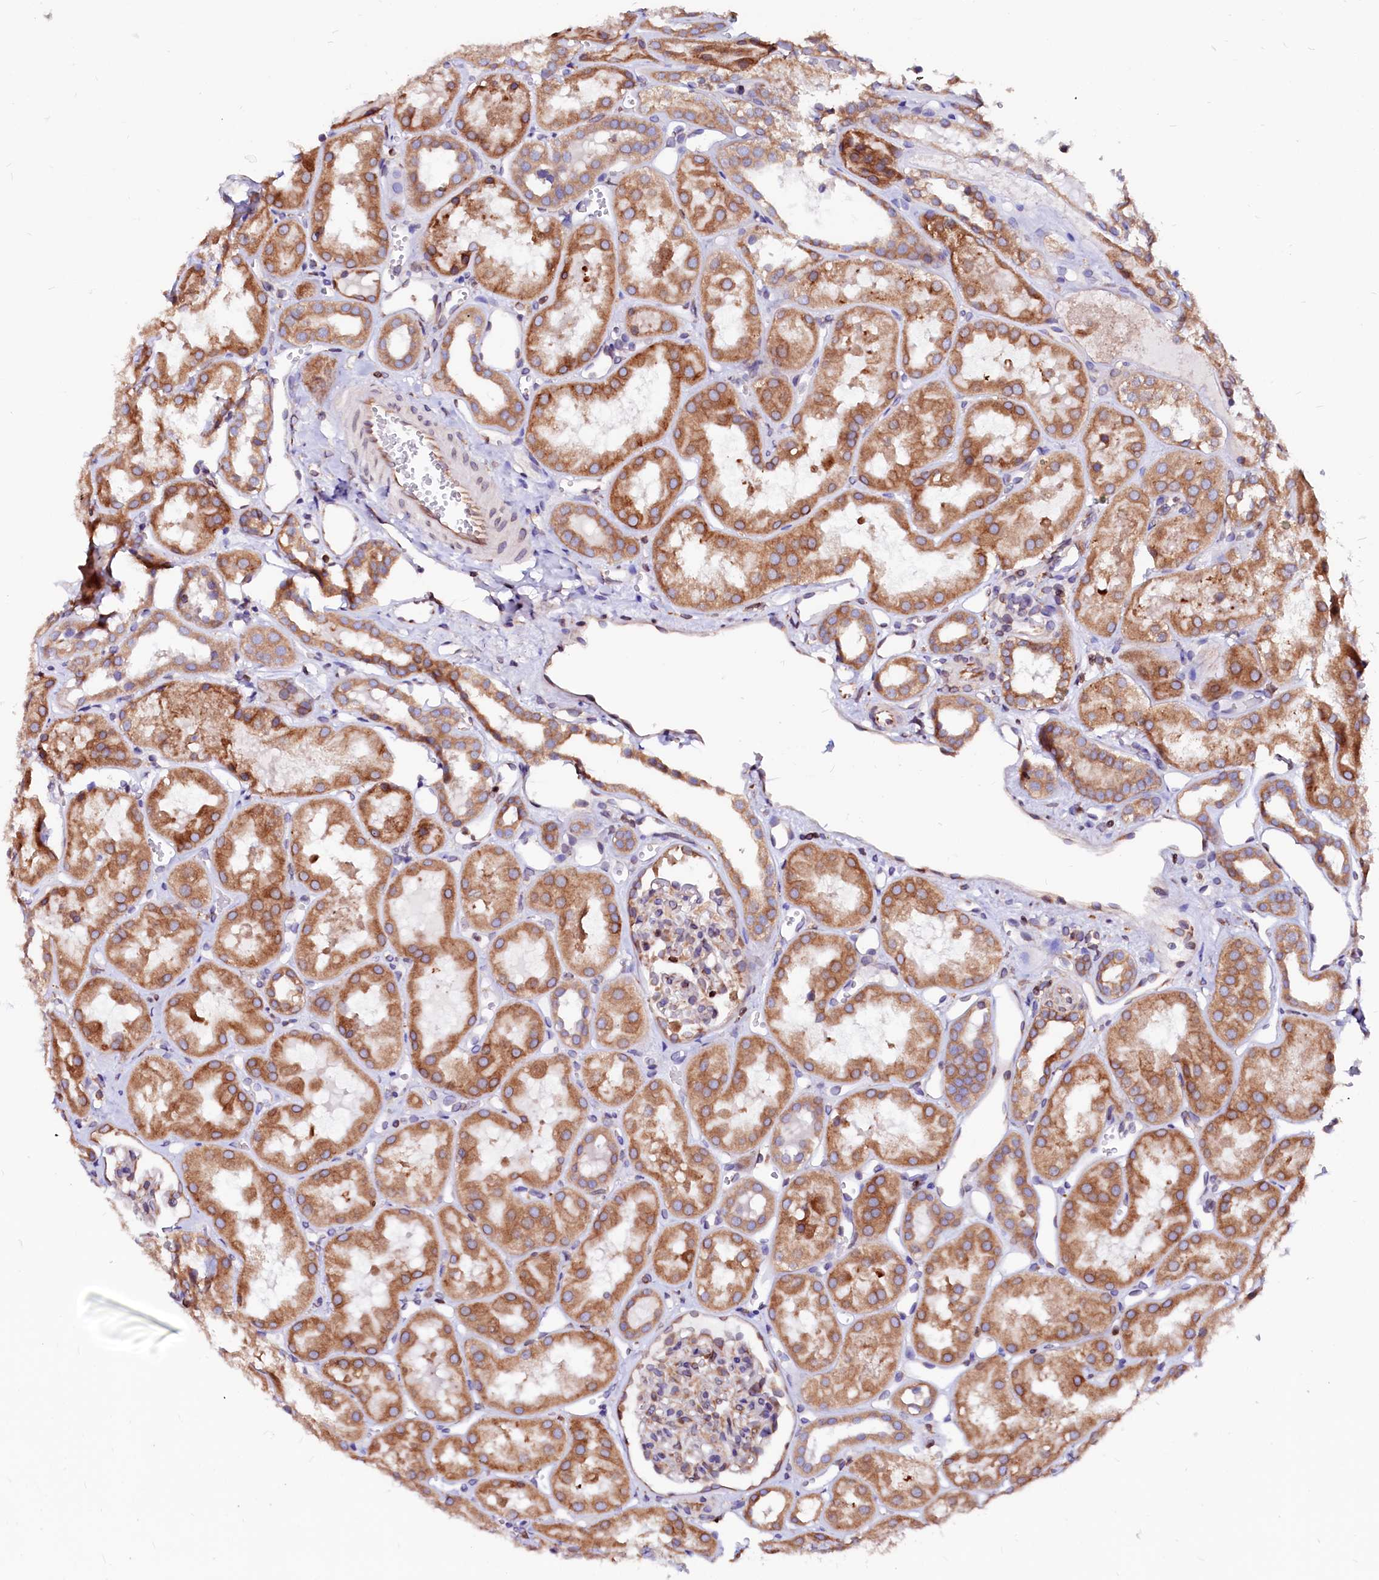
{"staining": {"intensity": "moderate", "quantity": "<25%", "location": "cytoplasmic/membranous"}, "tissue": "kidney", "cell_type": "Cells in glomeruli", "image_type": "normal", "snomed": [{"axis": "morphology", "description": "Normal tissue, NOS"}, {"axis": "topography", "description": "Kidney"}], "caption": "Moderate cytoplasmic/membranous staining for a protein is present in about <25% of cells in glomeruli of normal kidney using immunohistochemistry.", "gene": "DERL1", "patient": {"sex": "male", "age": 16}}